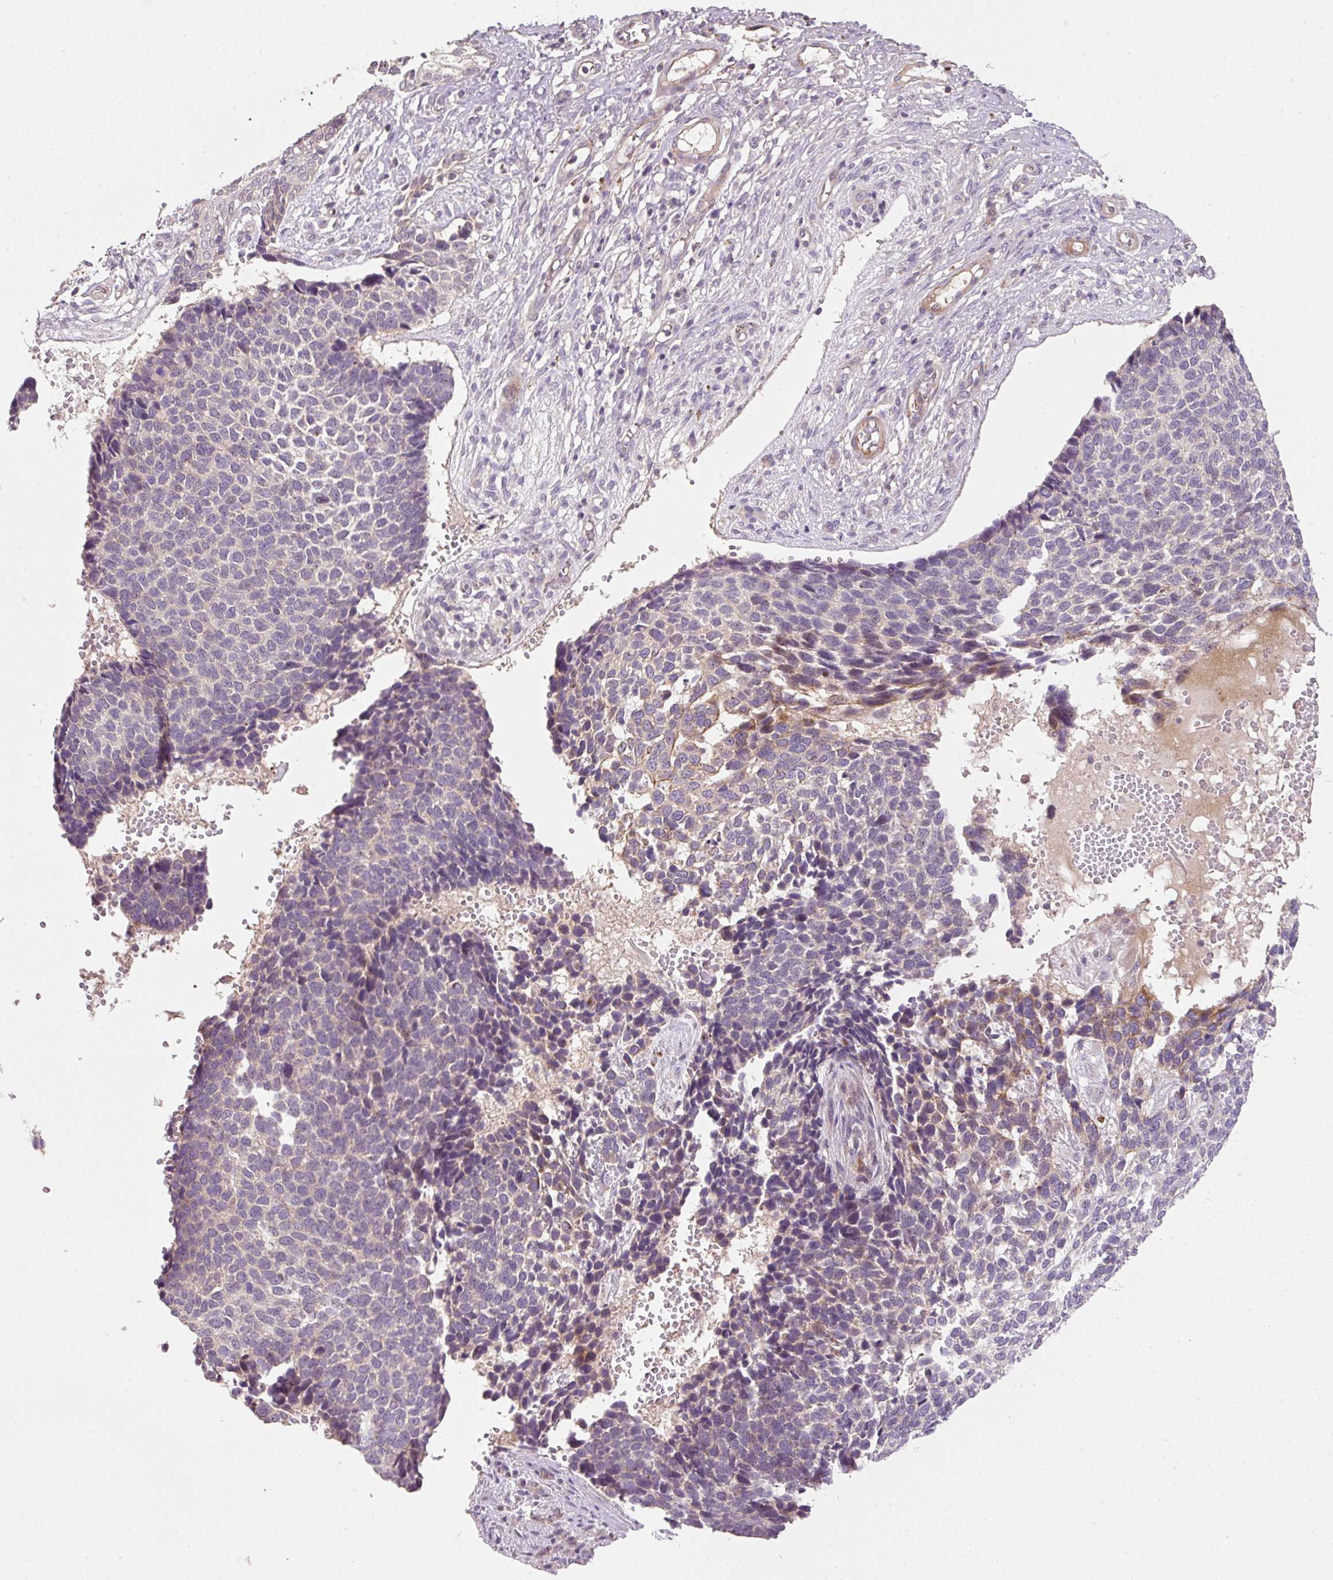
{"staining": {"intensity": "negative", "quantity": "none", "location": "none"}, "tissue": "skin cancer", "cell_type": "Tumor cells", "image_type": "cancer", "snomed": [{"axis": "morphology", "description": "Basal cell carcinoma"}, {"axis": "topography", "description": "Skin"}], "caption": "Micrograph shows no protein expression in tumor cells of skin cancer tissue.", "gene": "TIRAP", "patient": {"sex": "female", "age": 84}}